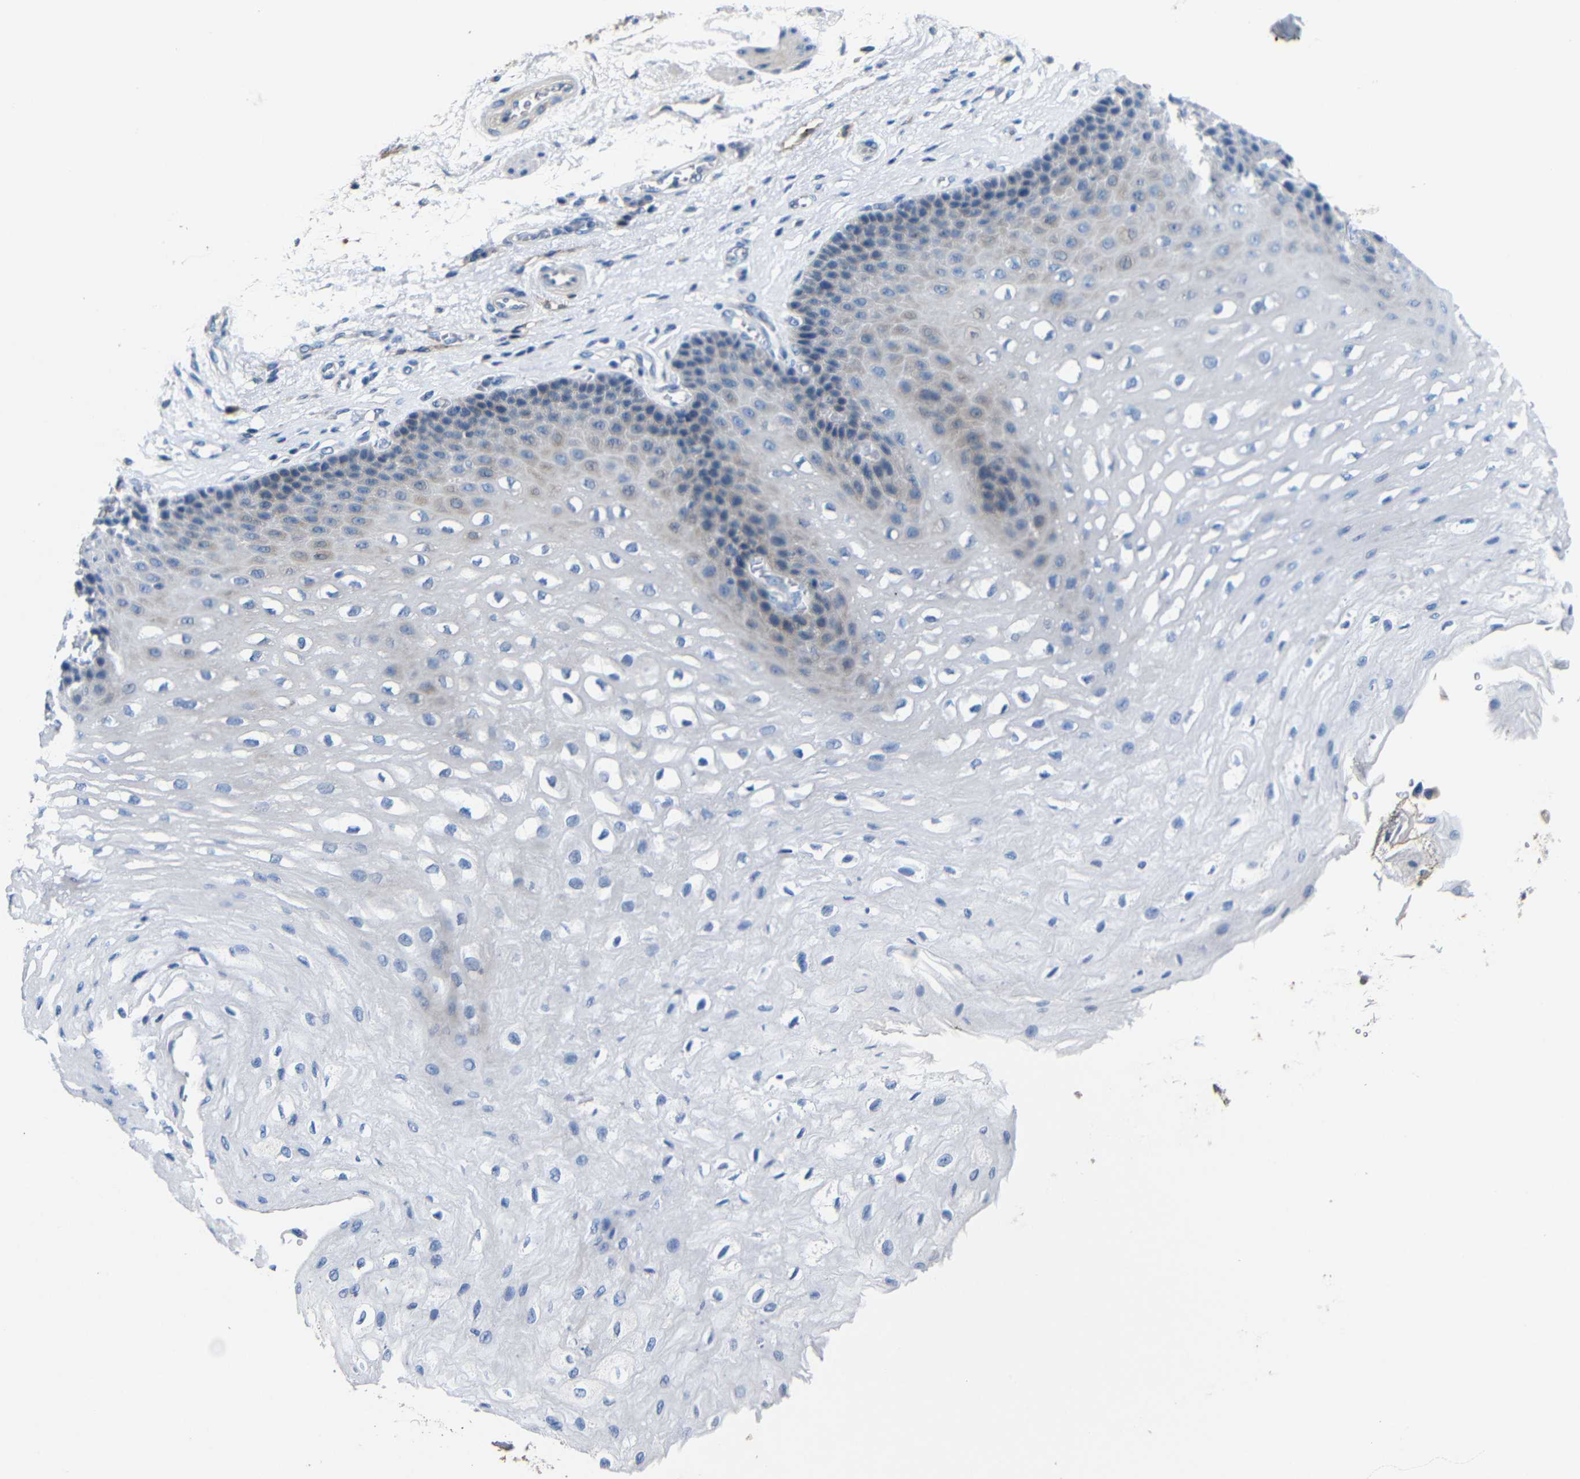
{"staining": {"intensity": "weak", "quantity": "<25%", "location": "cytoplasmic/membranous"}, "tissue": "esophagus", "cell_type": "Squamous epithelial cells", "image_type": "normal", "snomed": [{"axis": "morphology", "description": "Normal tissue, NOS"}, {"axis": "topography", "description": "Esophagus"}], "caption": "Normal esophagus was stained to show a protein in brown. There is no significant staining in squamous epithelial cells.", "gene": "ACKR2", "patient": {"sex": "female", "age": 72}}